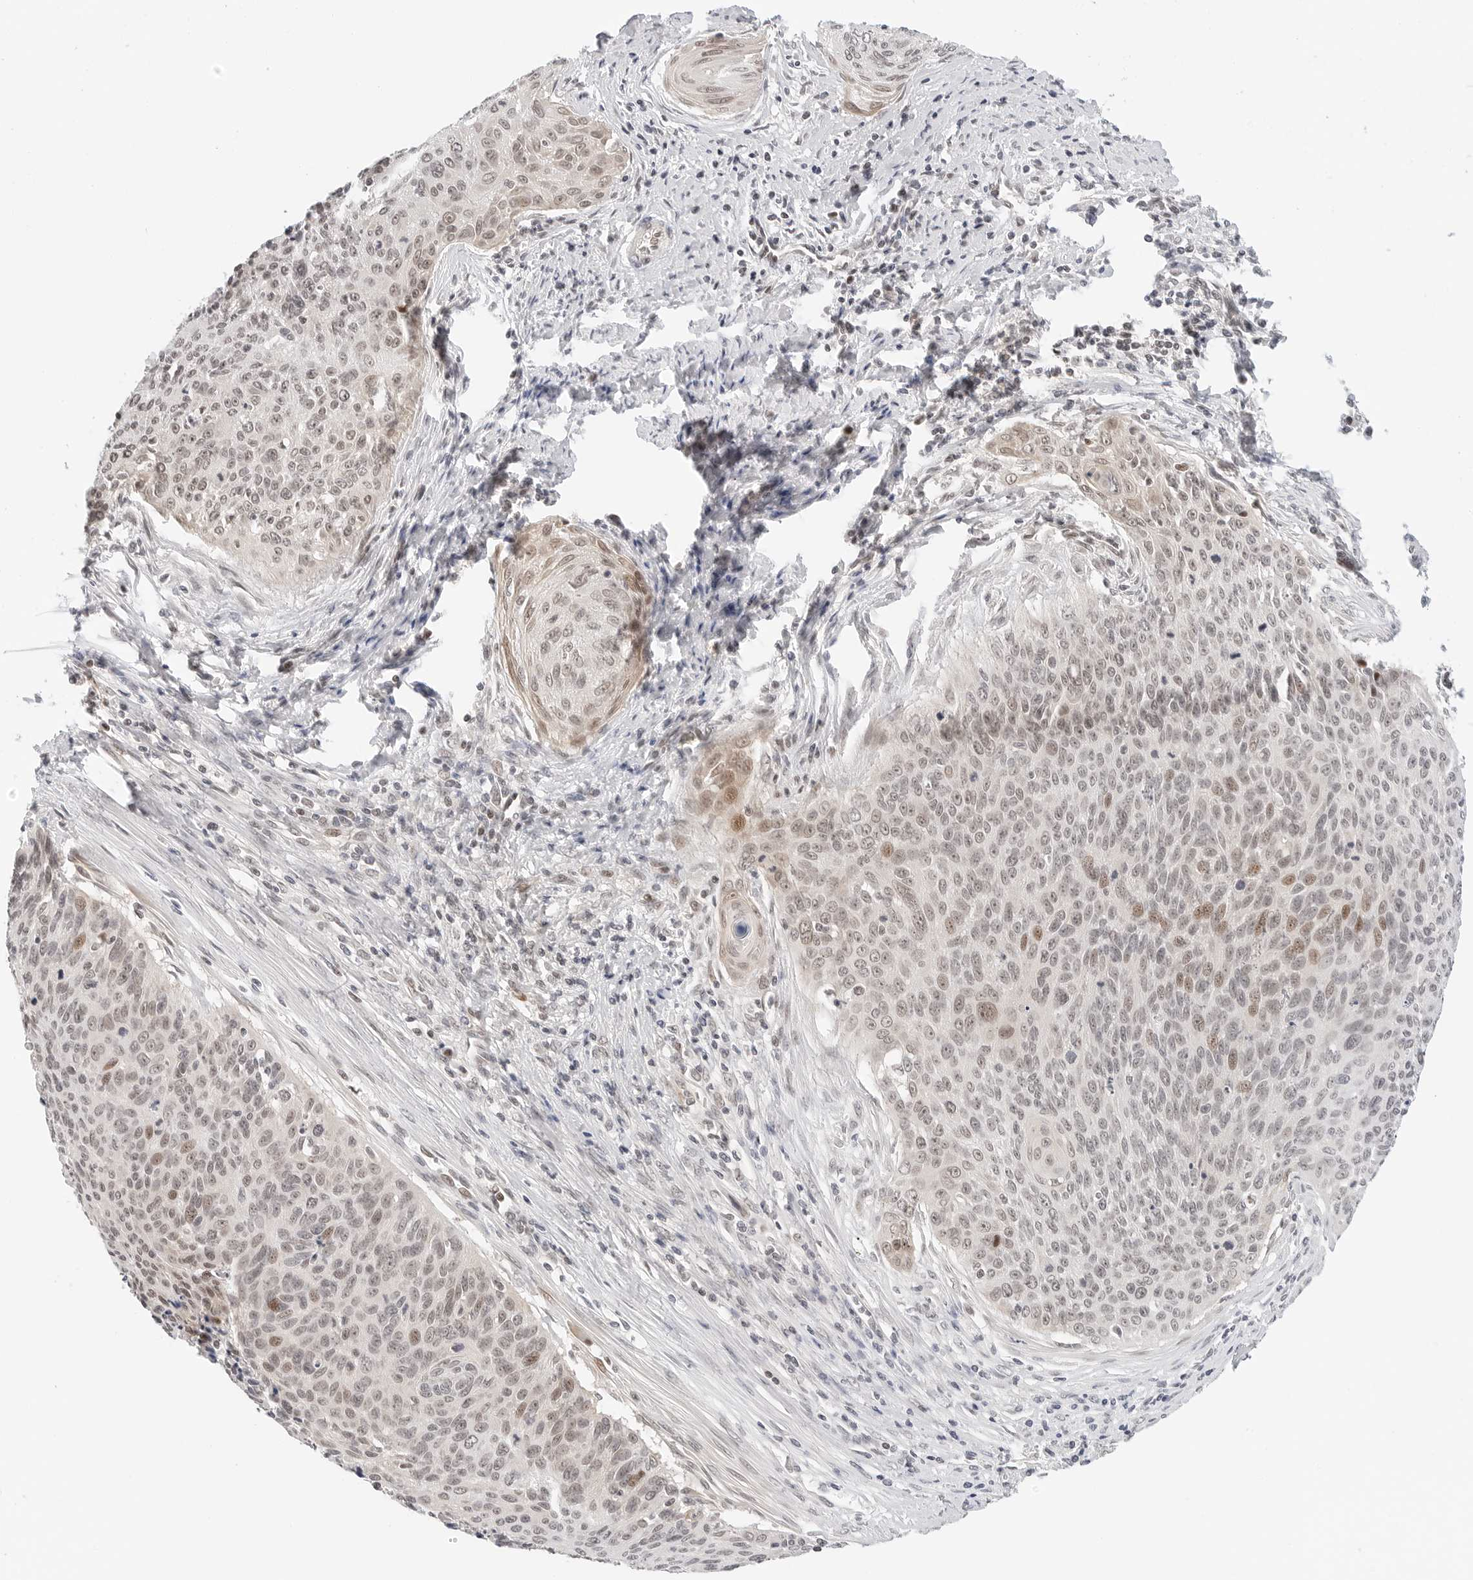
{"staining": {"intensity": "weak", "quantity": "25%-75%", "location": "nuclear"}, "tissue": "cervical cancer", "cell_type": "Tumor cells", "image_type": "cancer", "snomed": [{"axis": "morphology", "description": "Squamous cell carcinoma, NOS"}, {"axis": "topography", "description": "Cervix"}], "caption": "High-magnification brightfield microscopy of cervical cancer (squamous cell carcinoma) stained with DAB (brown) and counterstained with hematoxylin (blue). tumor cells exhibit weak nuclear positivity is appreciated in approximately25%-75% of cells. The protein is stained brown, and the nuclei are stained in blue (DAB IHC with brightfield microscopy, high magnification).", "gene": "TSEN2", "patient": {"sex": "female", "age": 55}}